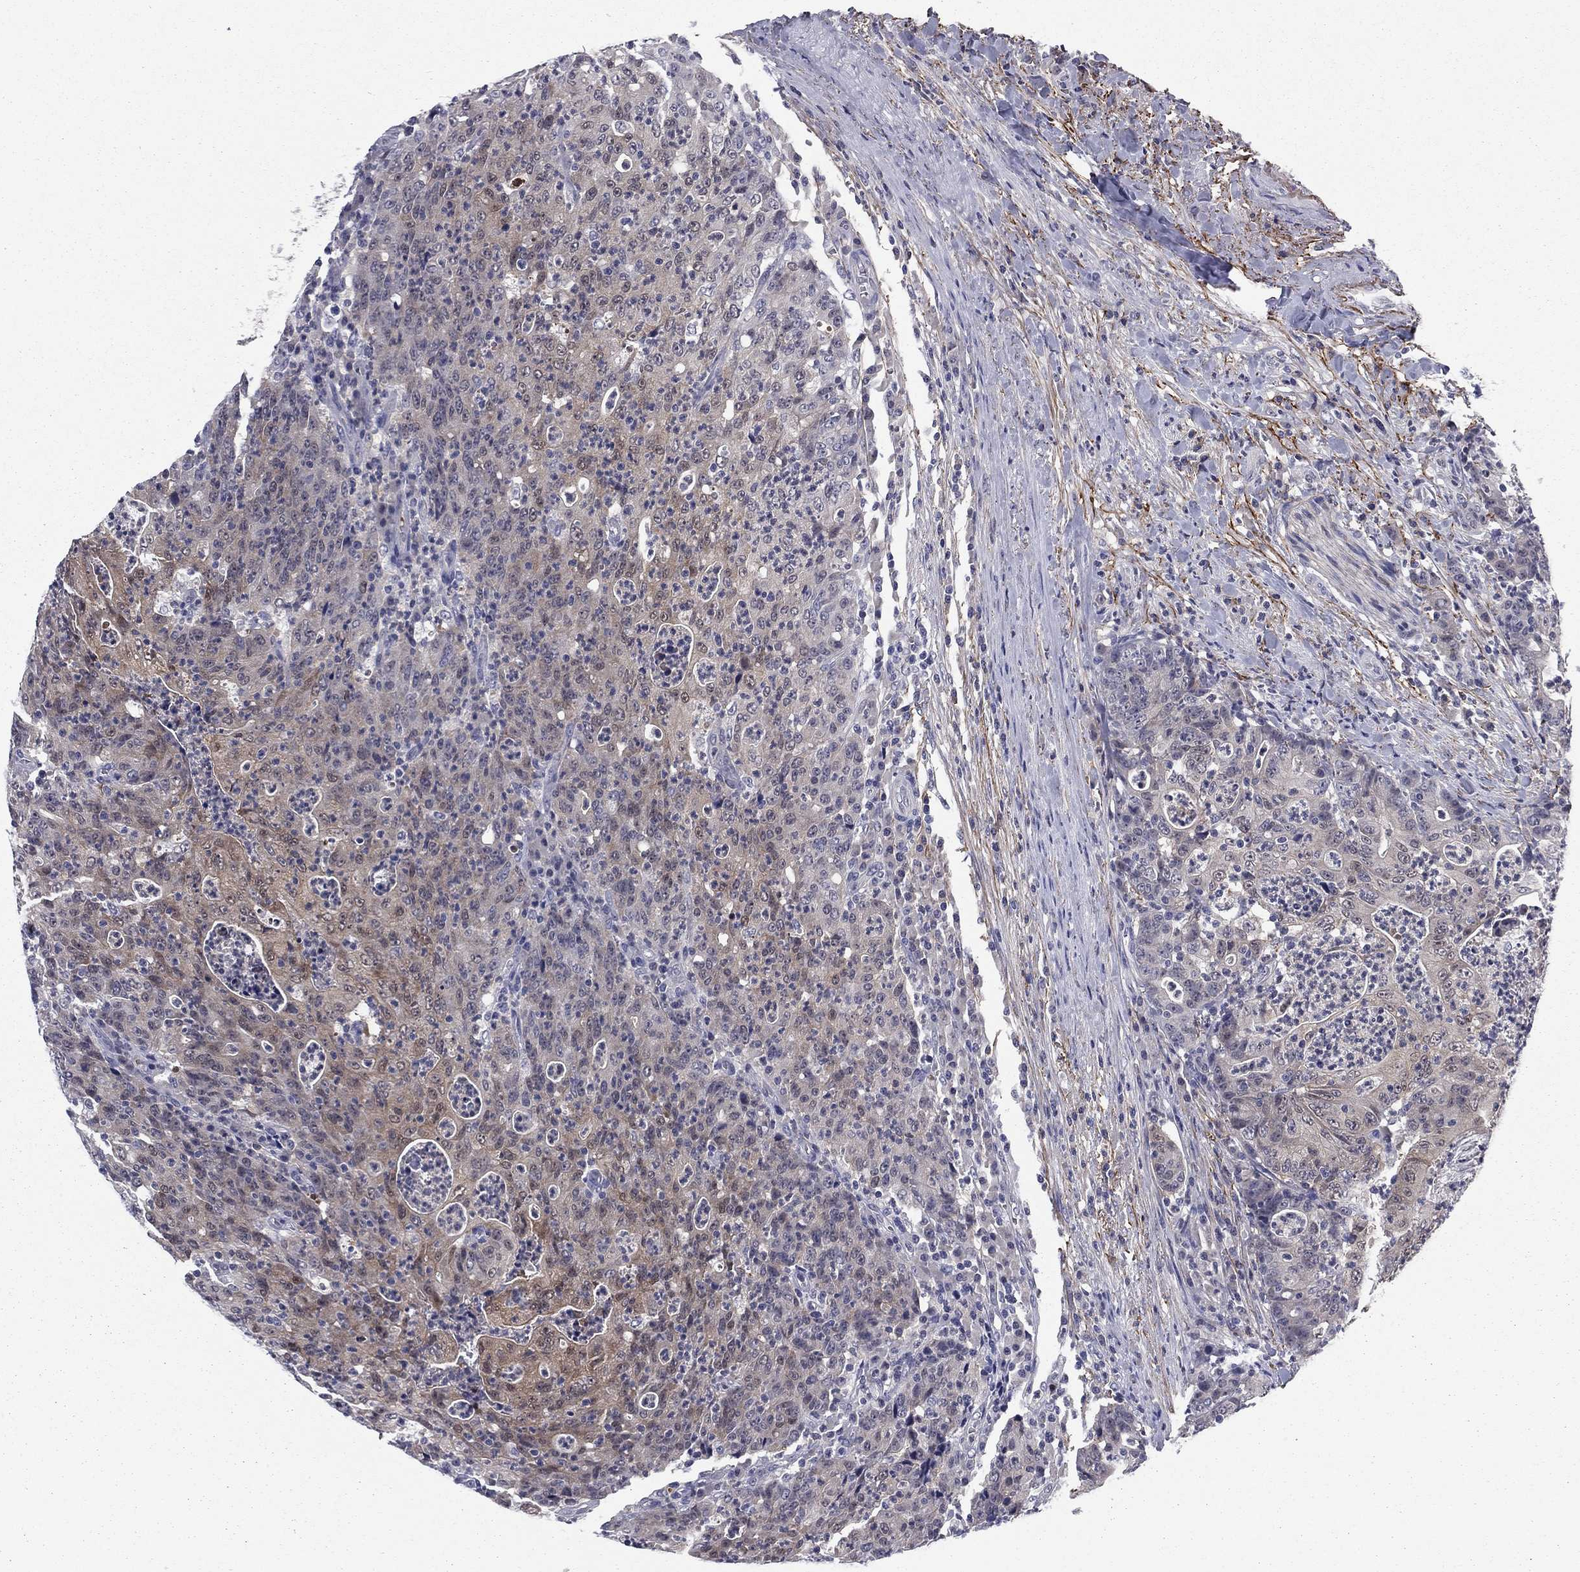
{"staining": {"intensity": "weak", "quantity": "<25%", "location": "cytoplasmic/membranous"}, "tissue": "colorectal cancer", "cell_type": "Tumor cells", "image_type": "cancer", "snomed": [{"axis": "morphology", "description": "Adenocarcinoma, NOS"}, {"axis": "topography", "description": "Colon"}], "caption": "Tumor cells show no significant protein expression in colorectal cancer. Nuclei are stained in blue.", "gene": "REXO5", "patient": {"sex": "male", "age": 70}}